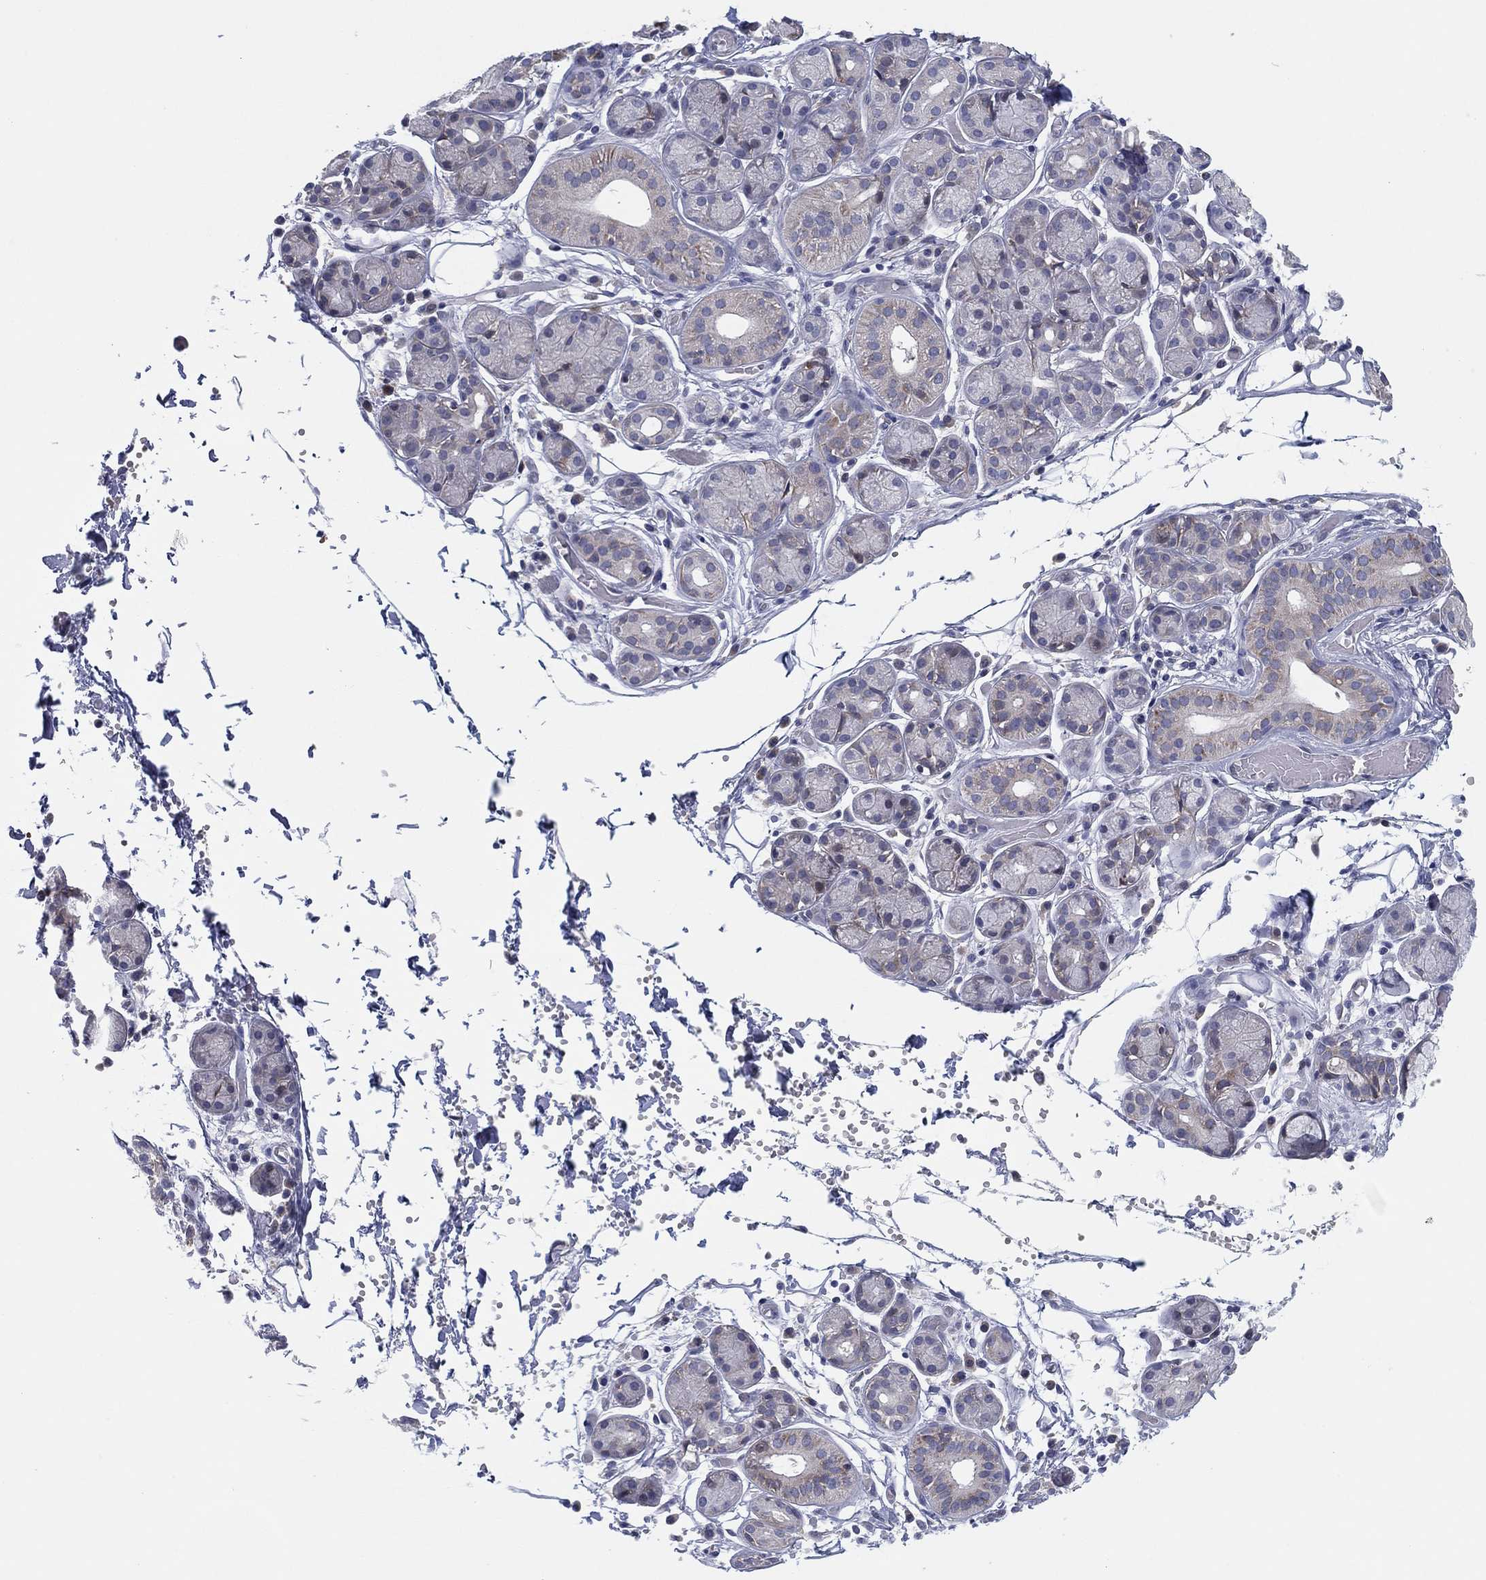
{"staining": {"intensity": "weak", "quantity": "<25%", "location": "cytoplasmic/membranous"}, "tissue": "salivary gland", "cell_type": "Glandular cells", "image_type": "normal", "snomed": [{"axis": "morphology", "description": "Normal tissue, NOS"}, {"axis": "topography", "description": "Salivary gland"}, {"axis": "topography", "description": "Peripheral nerve tissue"}], "caption": "Immunohistochemistry photomicrograph of normal salivary gland: salivary gland stained with DAB exhibits no significant protein staining in glandular cells.", "gene": "HEATR4", "patient": {"sex": "male", "age": 71}}